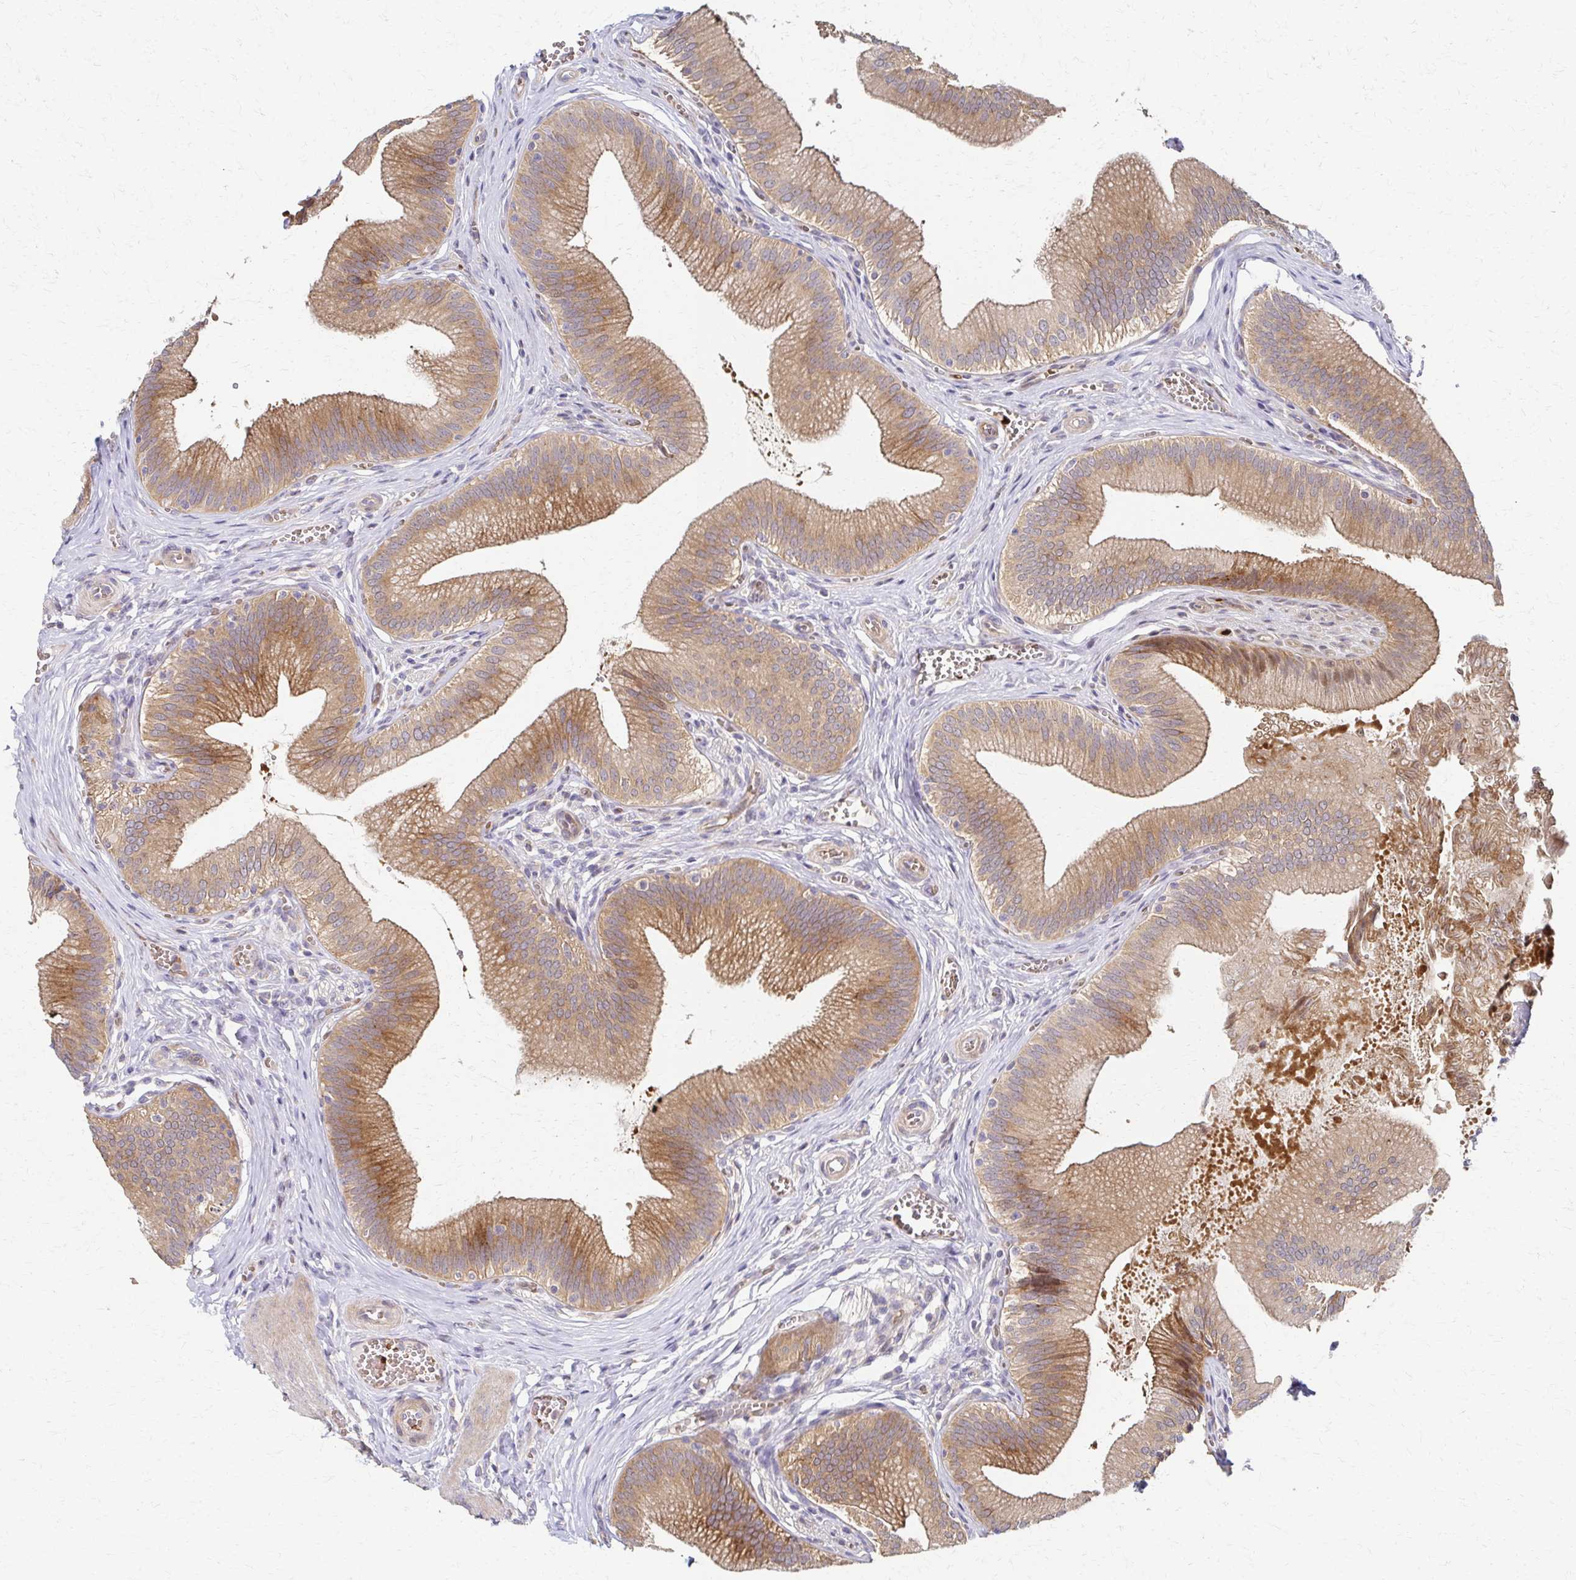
{"staining": {"intensity": "moderate", "quantity": ">75%", "location": "cytoplasmic/membranous"}, "tissue": "gallbladder", "cell_type": "Glandular cells", "image_type": "normal", "snomed": [{"axis": "morphology", "description": "Normal tissue, NOS"}, {"axis": "topography", "description": "Gallbladder"}], "caption": "Immunohistochemical staining of normal human gallbladder shows >75% levels of moderate cytoplasmic/membranous protein staining in about >75% of glandular cells.", "gene": "SKA2", "patient": {"sex": "male", "age": 17}}